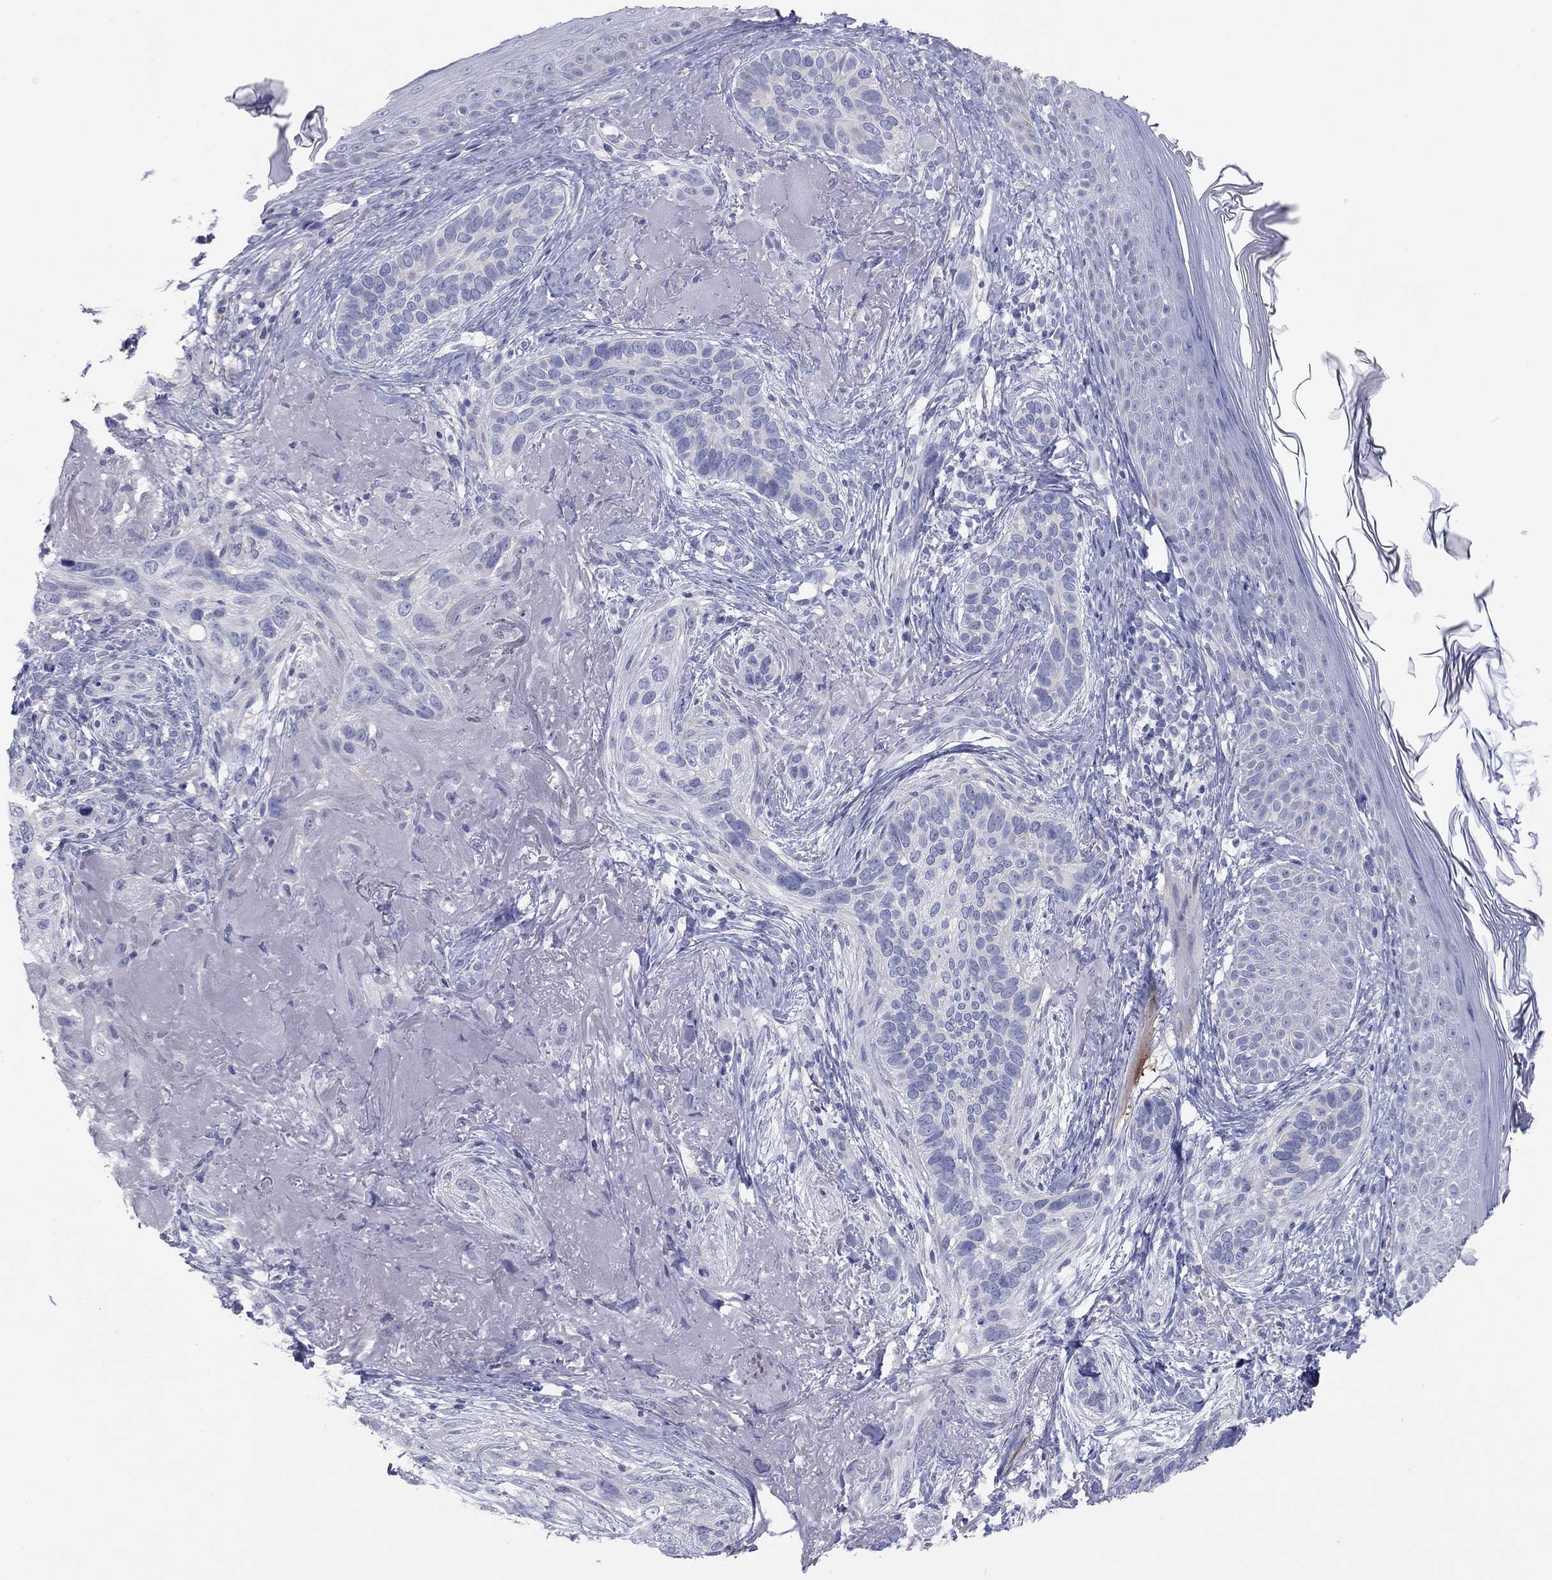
{"staining": {"intensity": "negative", "quantity": "none", "location": "none"}, "tissue": "skin cancer", "cell_type": "Tumor cells", "image_type": "cancer", "snomed": [{"axis": "morphology", "description": "Basal cell carcinoma"}, {"axis": "topography", "description": "Skin"}], "caption": "Histopathology image shows no protein staining in tumor cells of skin cancer (basal cell carcinoma) tissue.", "gene": "CPNE6", "patient": {"sex": "male", "age": 91}}